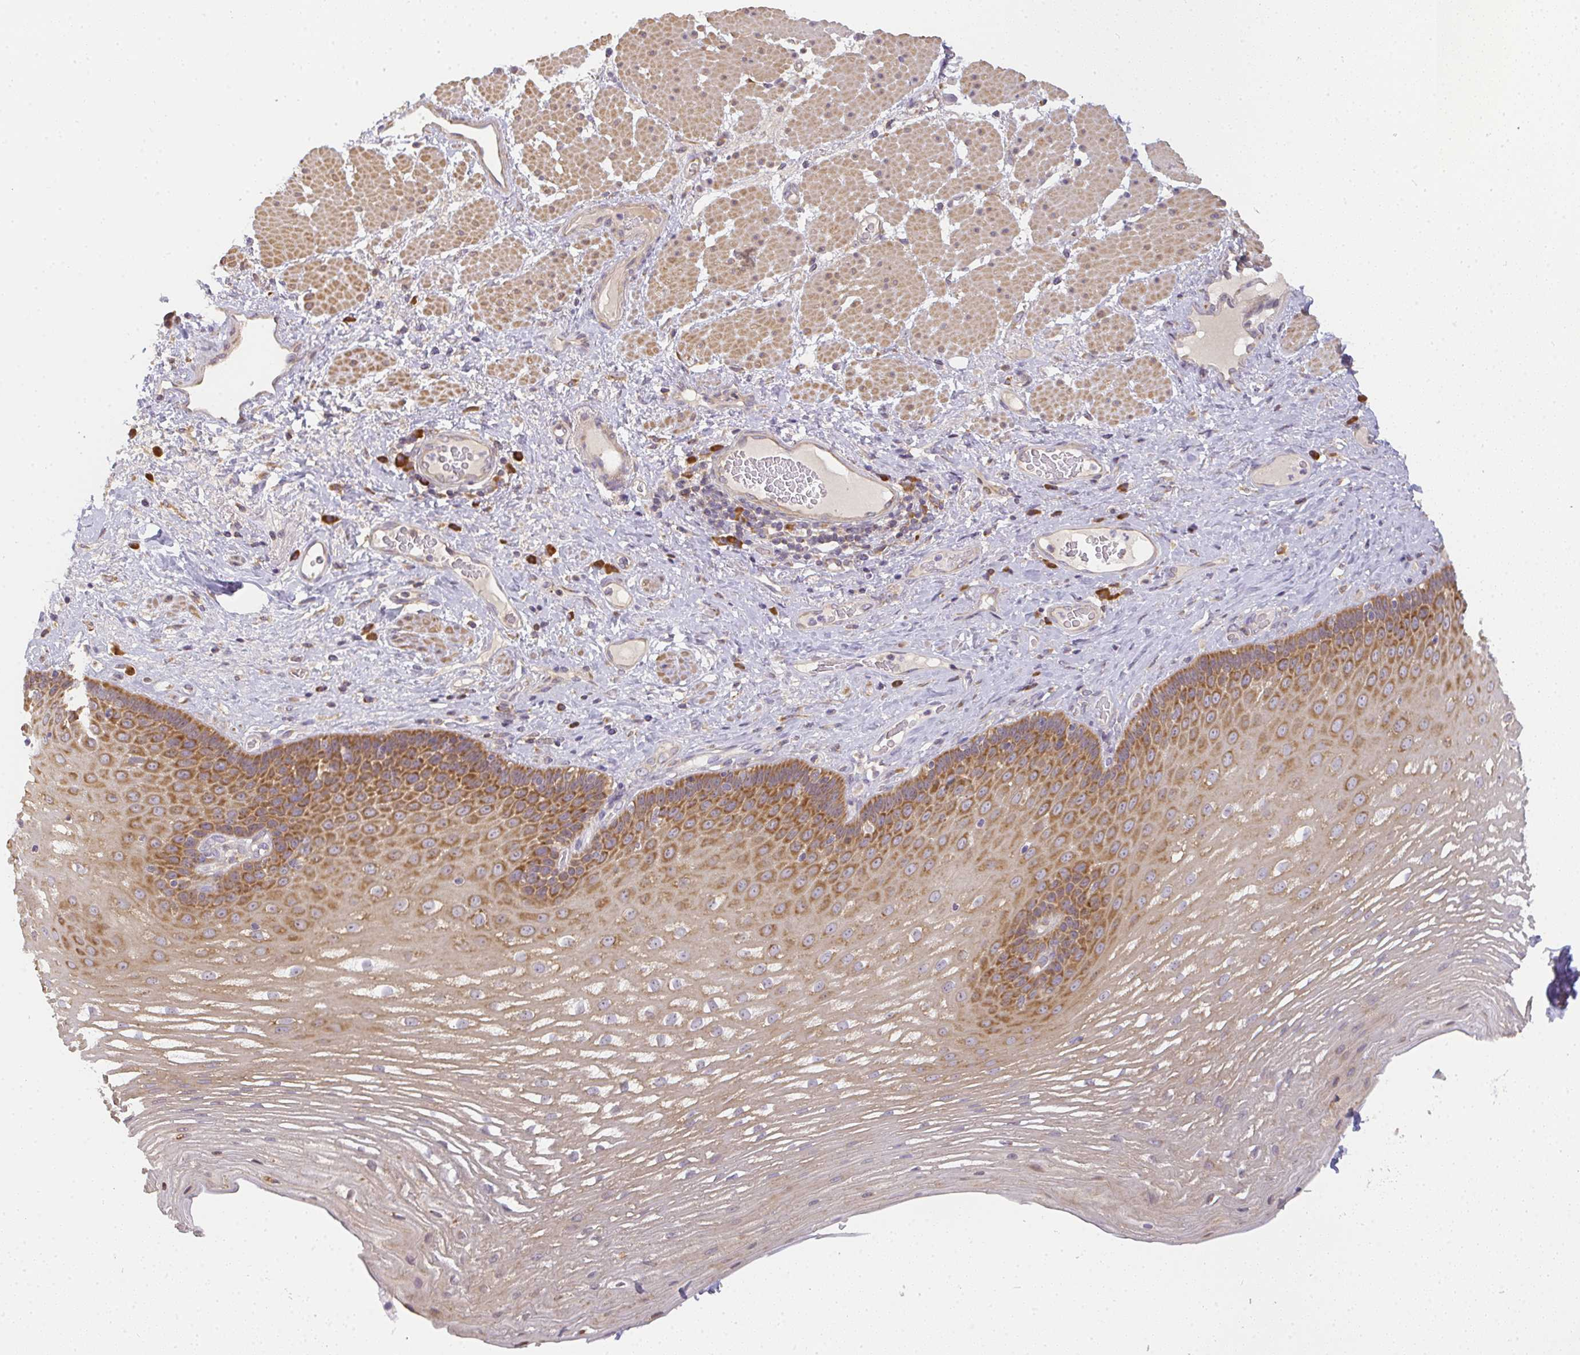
{"staining": {"intensity": "moderate", "quantity": ">75%", "location": "cytoplasmic/membranous"}, "tissue": "esophagus", "cell_type": "Squamous epithelial cells", "image_type": "normal", "snomed": [{"axis": "morphology", "description": "Normal tissue, NOS"}, {"axis": "topography", "description": "Esophagus"}], "caption": "Human esophagus stained with a brown dye reveals moderate cytoplasmic/membranous positive expression in about >75% of squamous epithelial cells.", "gene": "SLC35B3", "patient": {"sex": "male", "age": 62}}